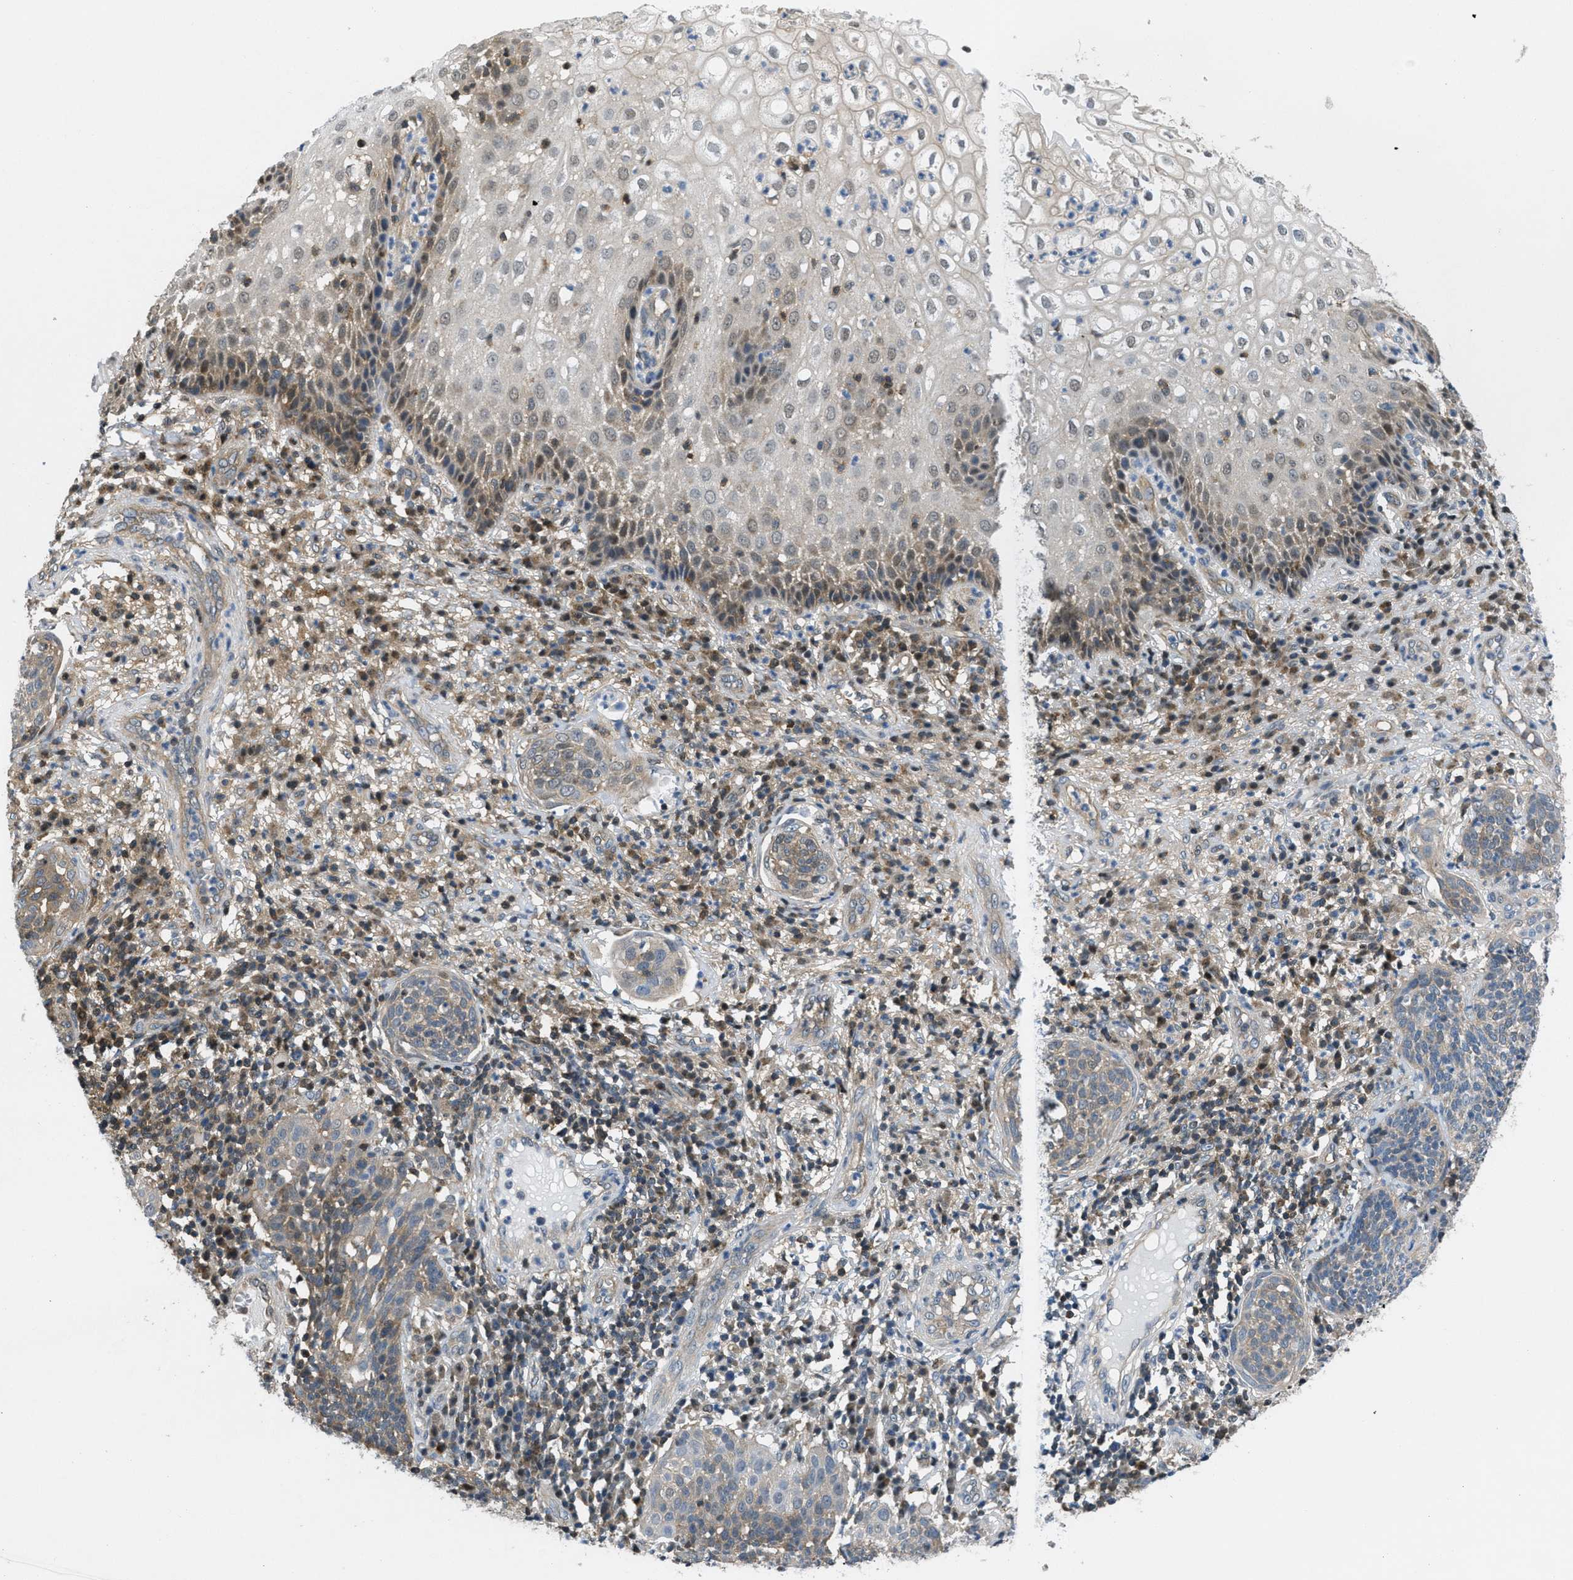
{"staining": {"intensity": "weak", "quantity": "25%-75%", "location": "cytoplasmic/membranous"}, "tissue": "cervical cancer", "cell_type": "Tumor cells", "image_type": "cancer", "snomed": [{"axis": "morphology", "description": "Squamous cell carcinoma, NOS"}, {"axis": "topography", "description": "Cervix"}], "caption": "Tumor cells exhibit weak cytoplasmic/membranous expression in about 25%-75% of cells in squamous cell carcinoma (cervical).", "gene": "PIP5K1C", "patient": {"sex": "female", "age": 34}}